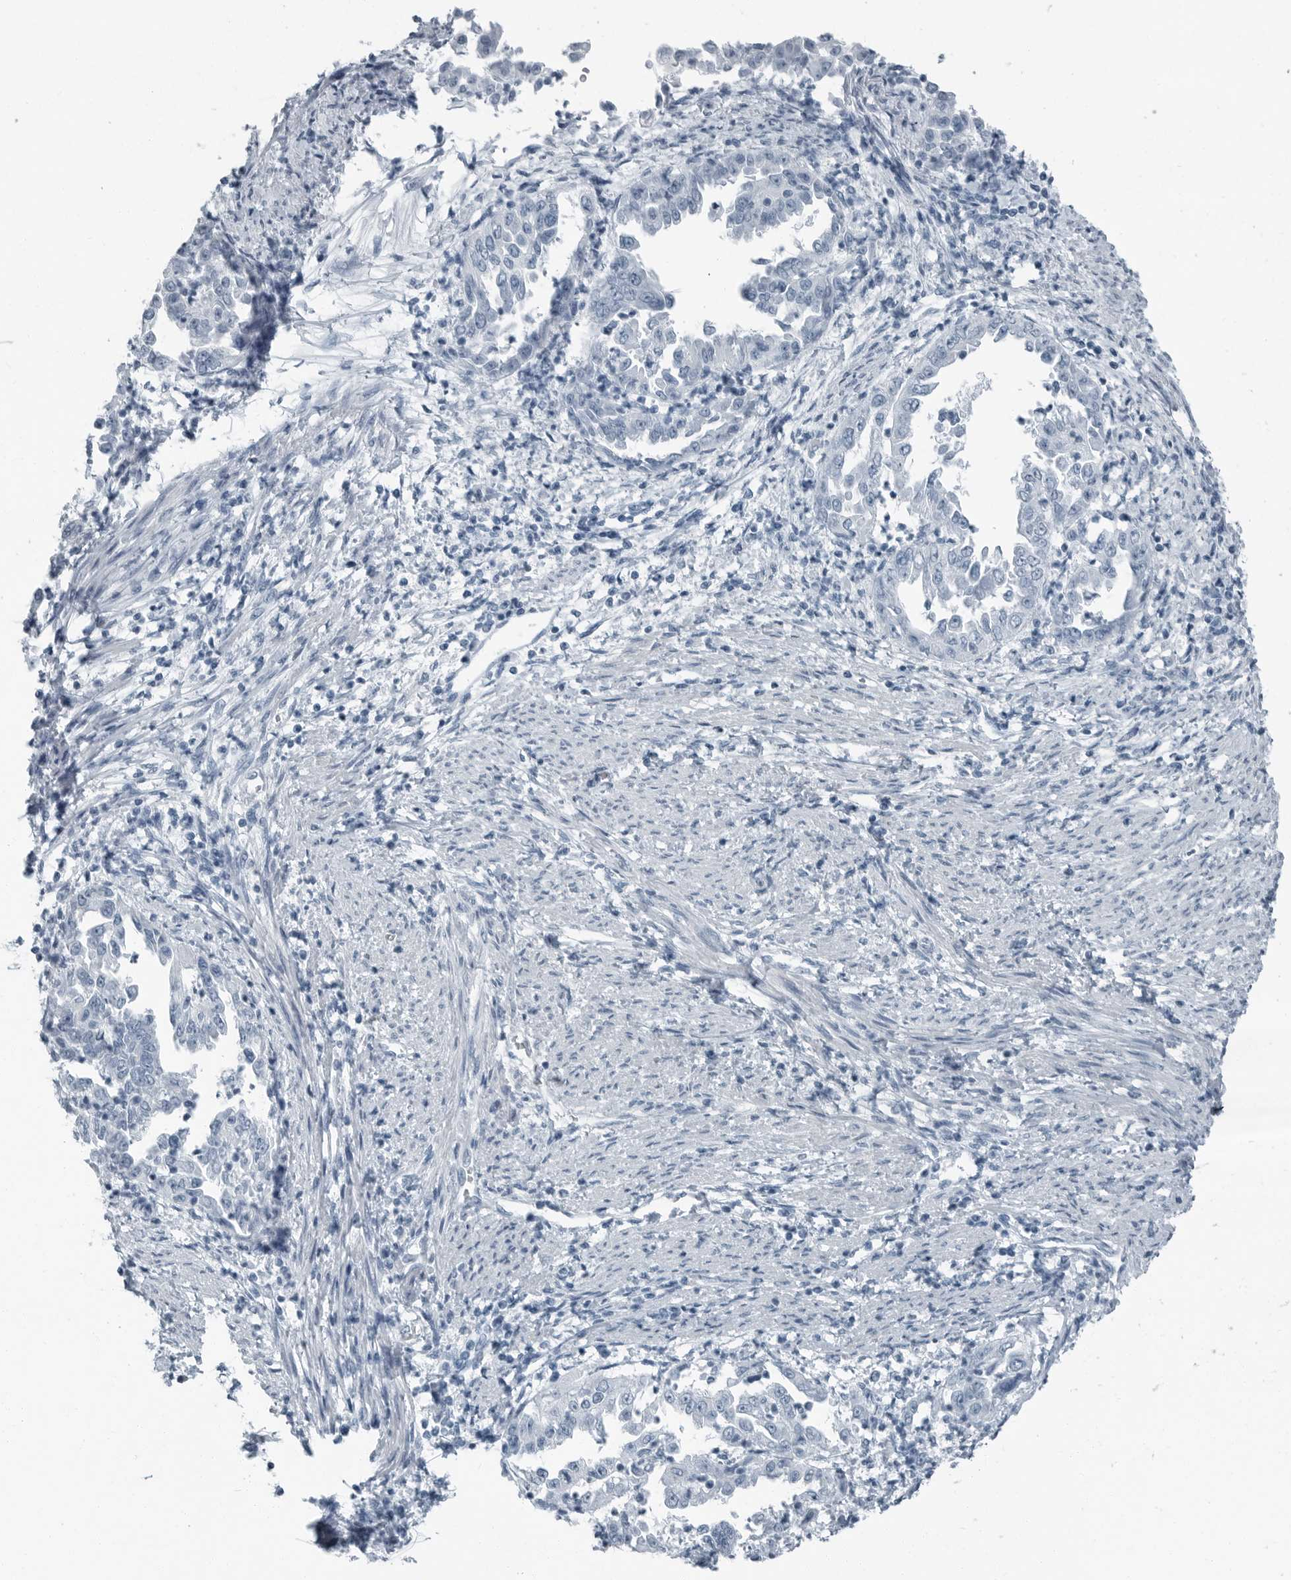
{"staining": {"intensity": "negative", "quantity": "none", "location": "none"}, "tissue": "endometrial cancer", "cell_type": "Tumor cells", "image_type": "cancer", "snomed": [{"axis": "morphology", "description": "Adenocarcinoma, NOS"}, {"axis": "topography", "description": "Endometrium"}], "caption": "The IHC micrograph has no significant expression in tumor cells of endometrial cancer tissue.", "gene": "FABP6", "patient": {"sex": "female", "age": 85}}